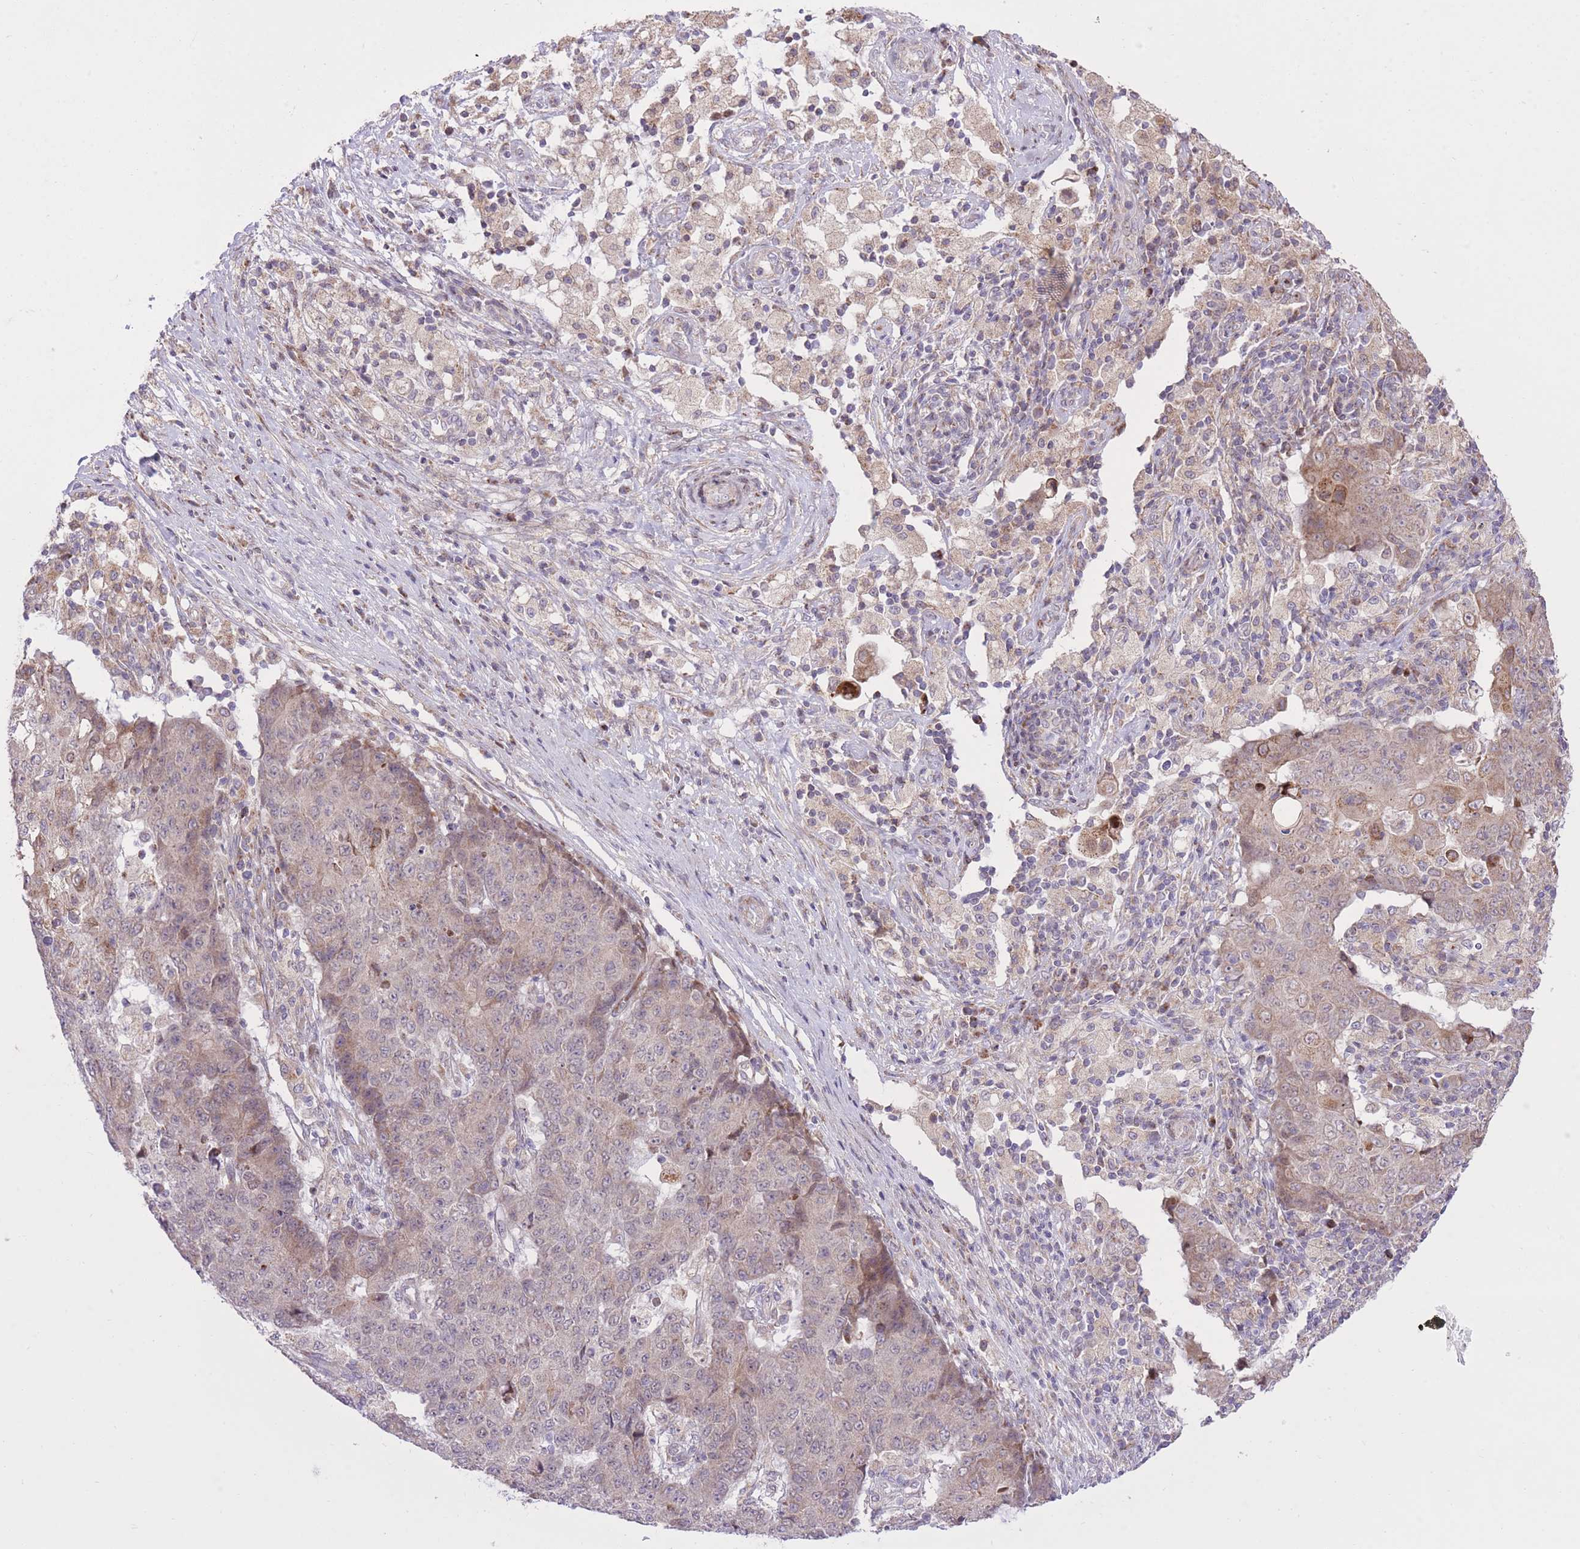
{"staining": {"intensity": "moderate", "quantity": "<25%", "location": "cytoplasmic/membranous"}, "tissue": "ovarian cancer", "cell_type": "Tumor cells", "image_type": "cancer", "snomed": [{"axis": "morphology", "description": "Carcinoma, endometroid"}, {"axis": "topography", "description": "Ovary"}], "caption": "Brown immunohistochemical staining in ovarian endometroid carcinoma reveals moderate cytoplasmic/membranous expression in about <25% of tumor cells.", "gene": "SLC4A4", "patient": {"sex": "female", "age": 42}}